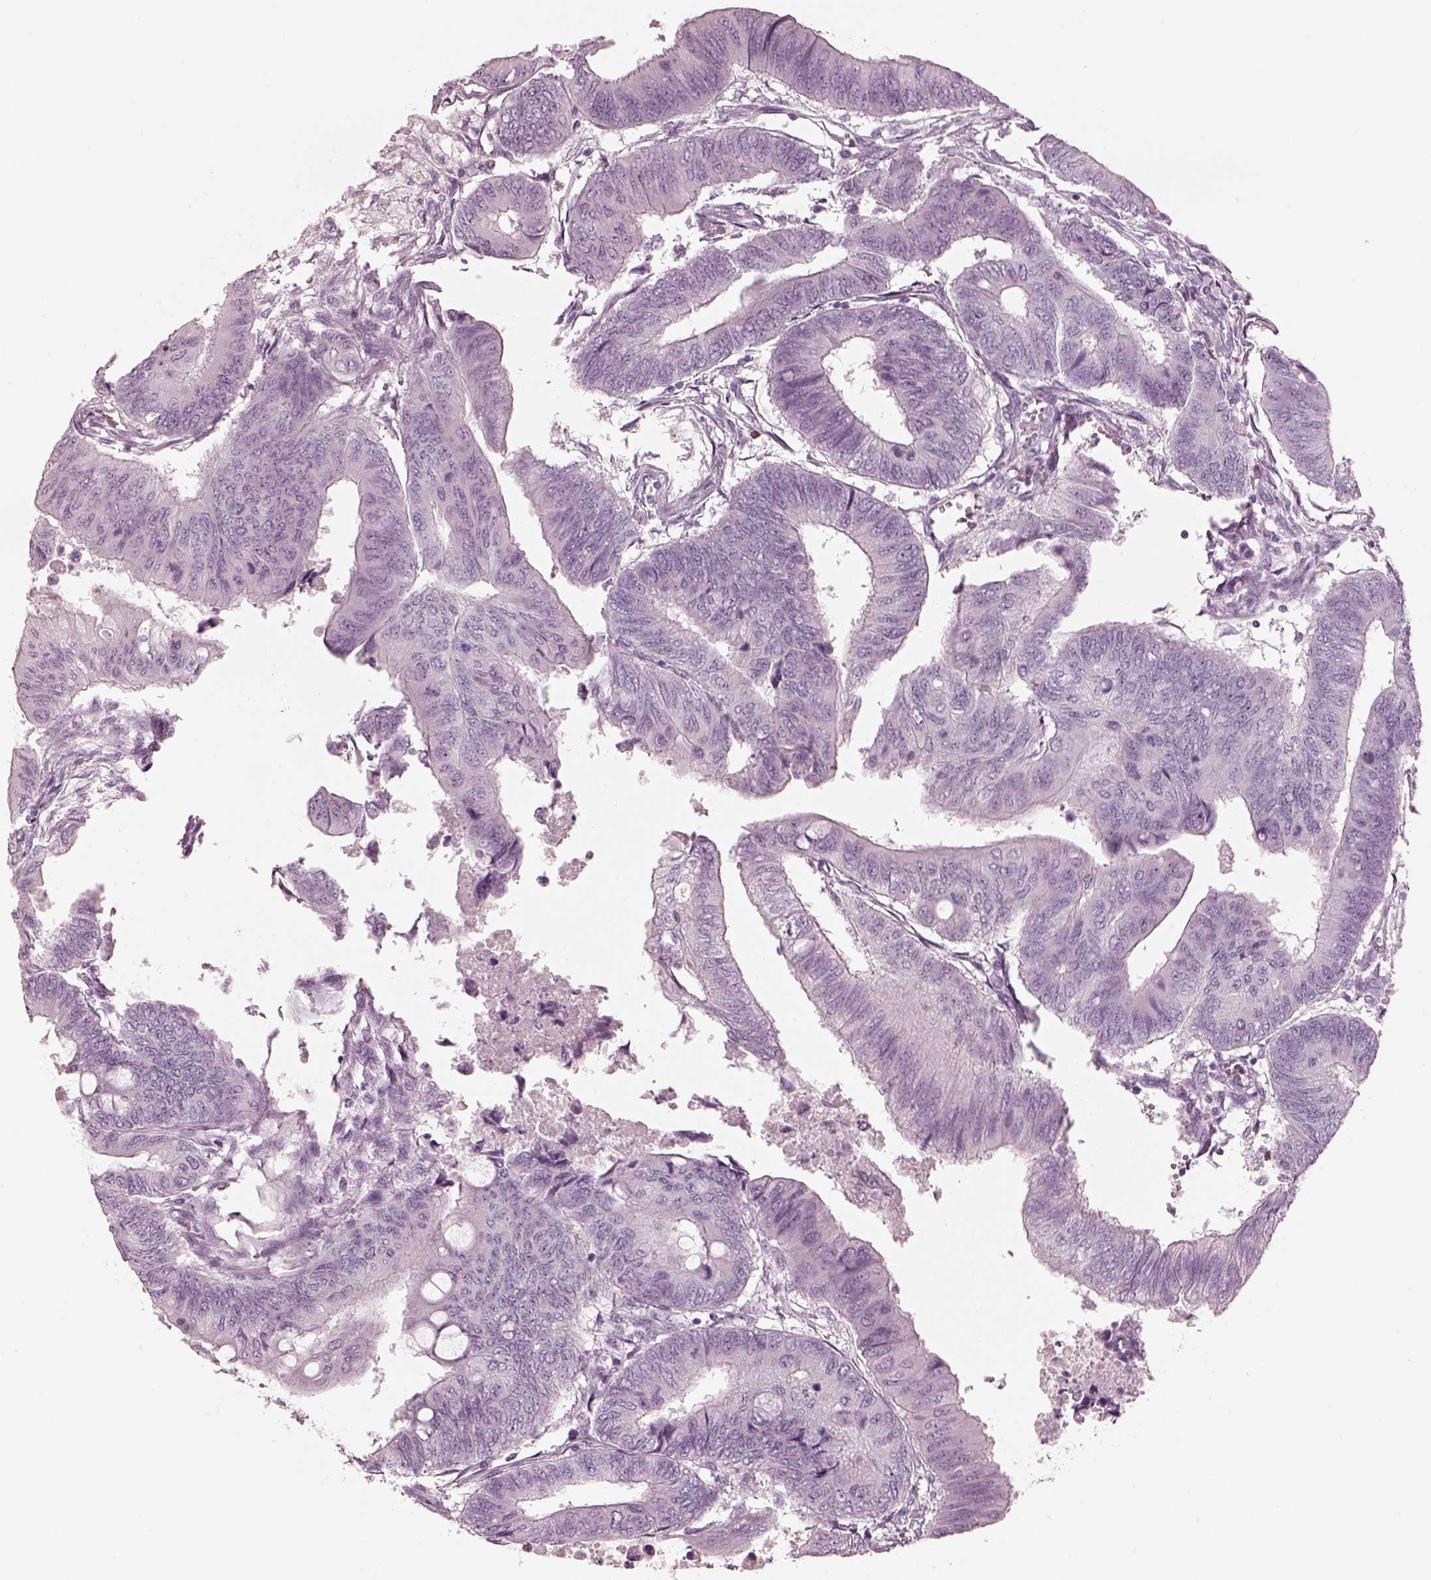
{"staining": {"intensity": "negative", "quantity": "none", "location": "none"}, "tissue": "colorectal cancer", "cell_type": "Tumor cells", "image_type": "cancer", "snomed": [{"axis": "morphology", "description": "Normal tissue, NOS"}, {"axis": "morphology", "description": "Adenocarcinoma, NOS"}, {"axis": "topography", "description": "Rectum"}, {"axis": "topography", "description": "Peripheral nerve tissue"}], "caption": "The IHC histopathology image has no significant expression in tumor cells of colorectal cancer tissue.", "gene": "RSPH9", "patient": {"sex": "male", "age": 92}}